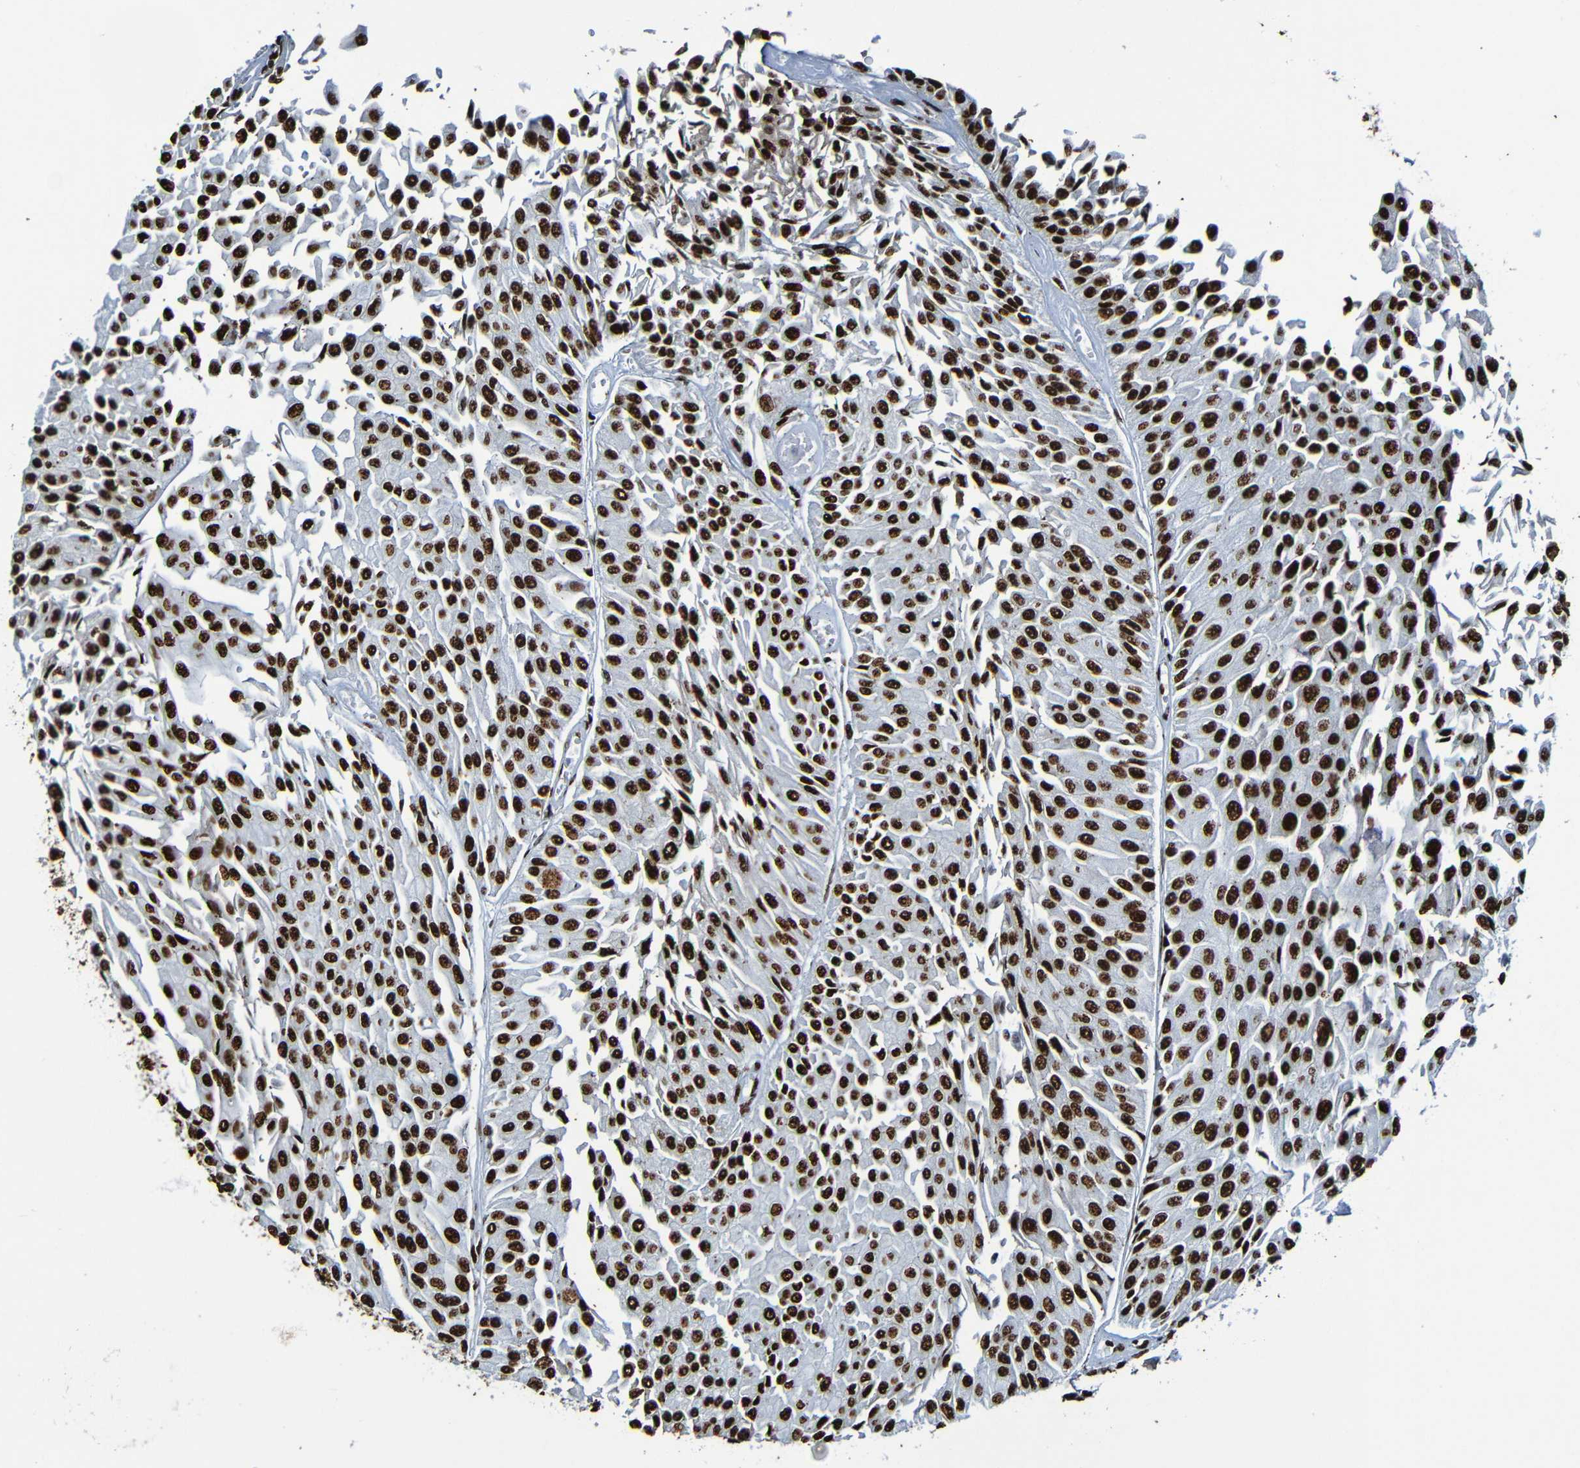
{"staining": {"intensity": "strong", "quantity": ">75%", "location": "nuclear"}, "tissue": "urothelial cancer", "cell_type": "Tumor cells", "image_type": "cancer", "snomed": [{"axis": "morphology", "description": "Urothelial carcinoma, Low grade"}, {"axis": "topography", "description": "Urinary bladder"}], "caption": "A high amount of strong nuclear positivity is present in about >75% of tumor cells in low-grade urothelial carcinoma tissue. (IHC, brightfield microscopy, high magnification).", "gene": "SRSF3", "patient": {"sex": "male", "age": 67}}